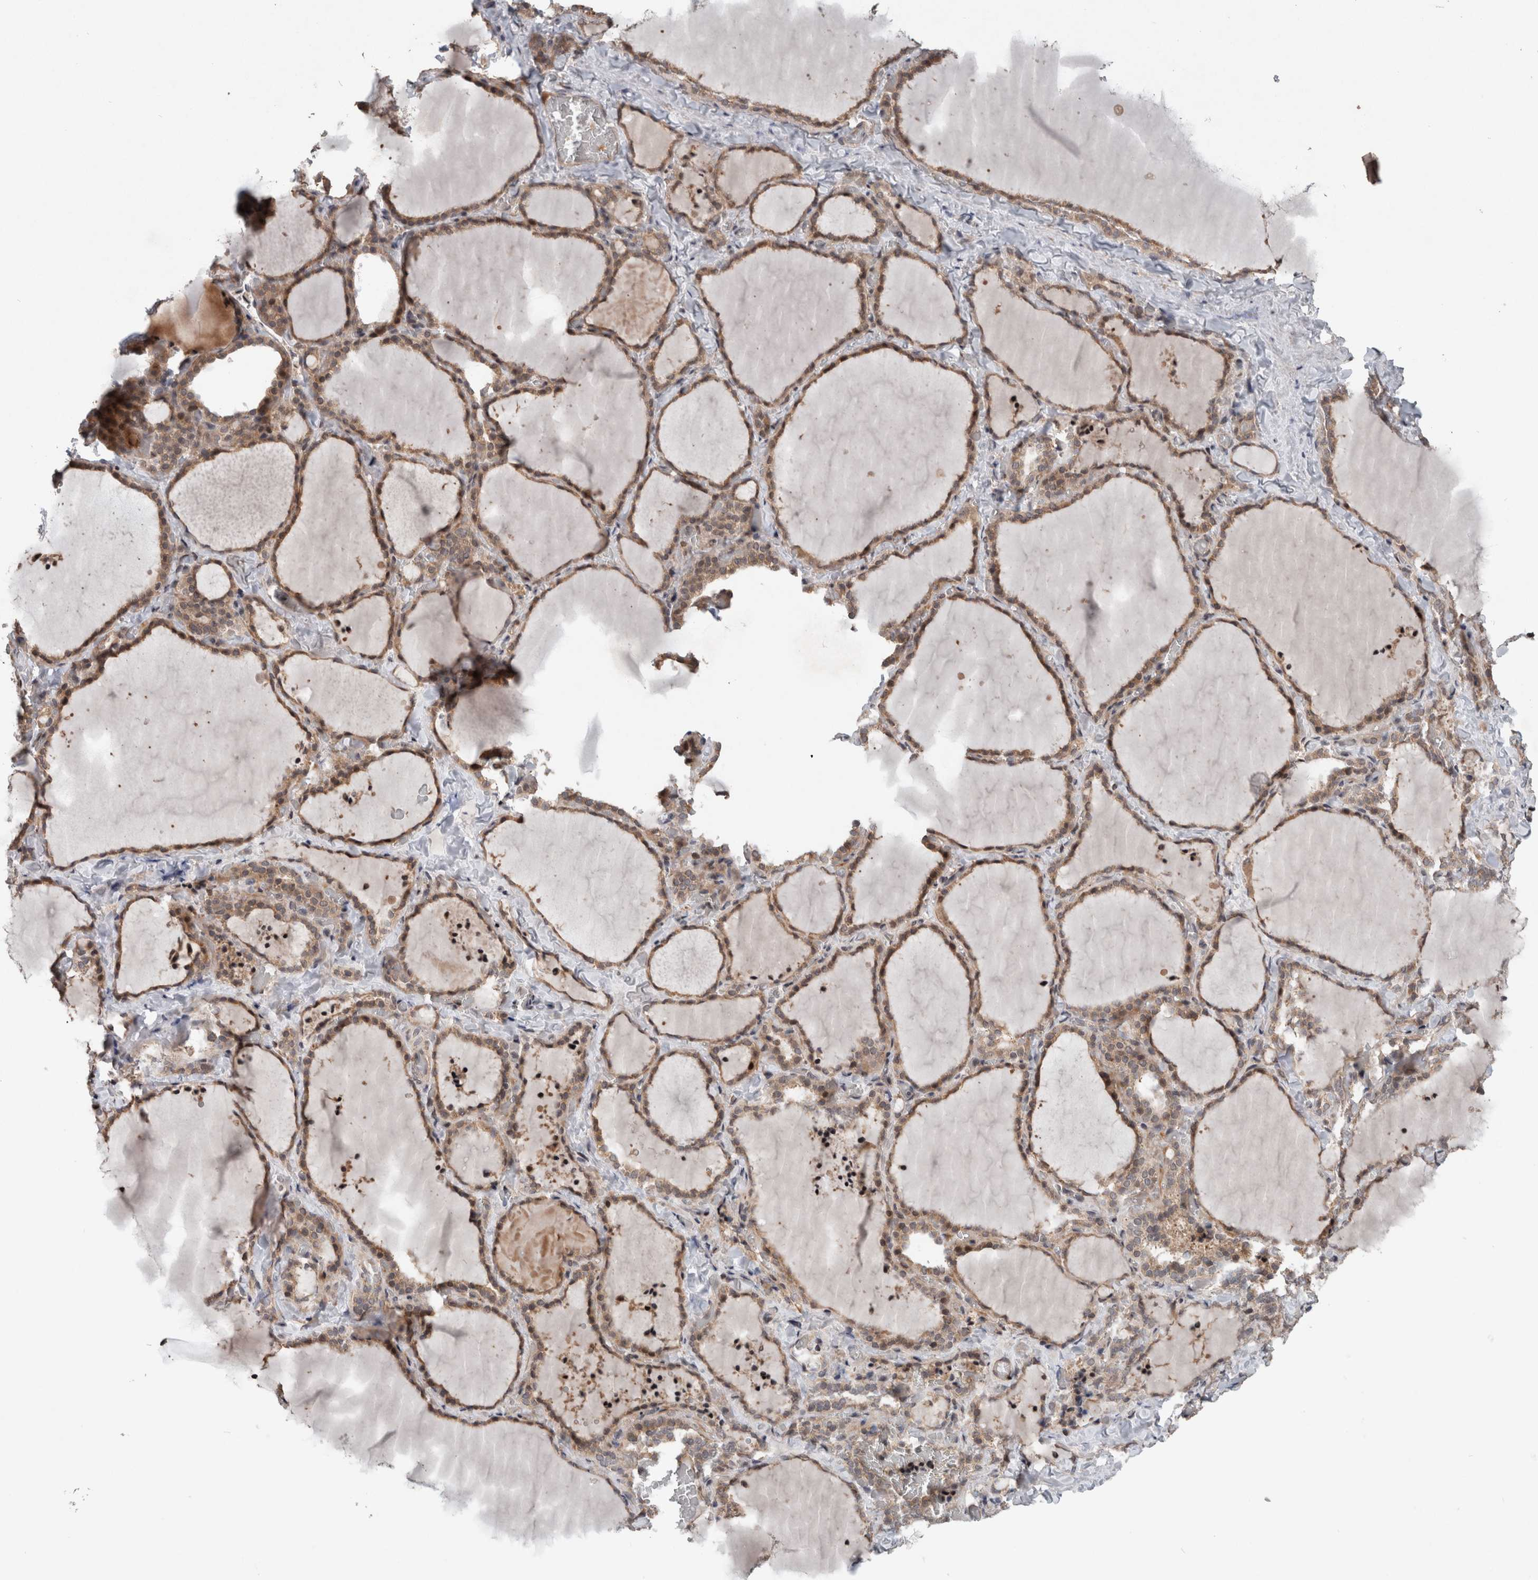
{"staining": {"intensity": "weak", "quantity": ">75%", "location": "cytoplasmic/membranous"}, "tissue": "thyroid gland", "cell_type": "Glandular cells", "image_type": "normal", "snomed": [{"axis": "morphology", "description": "Normal tissue, NOS"}, {"axis": "topography", "description": "Thyroid gland"}], "caption": "The immunohistochemical stain labels weak cytoplasmic/membranous staining in glandular cells of normal thyroid gland. Nuclei are stained in blue.", "gene": "GIMAP6", "patient": {"sex": "female", "age": 22}}